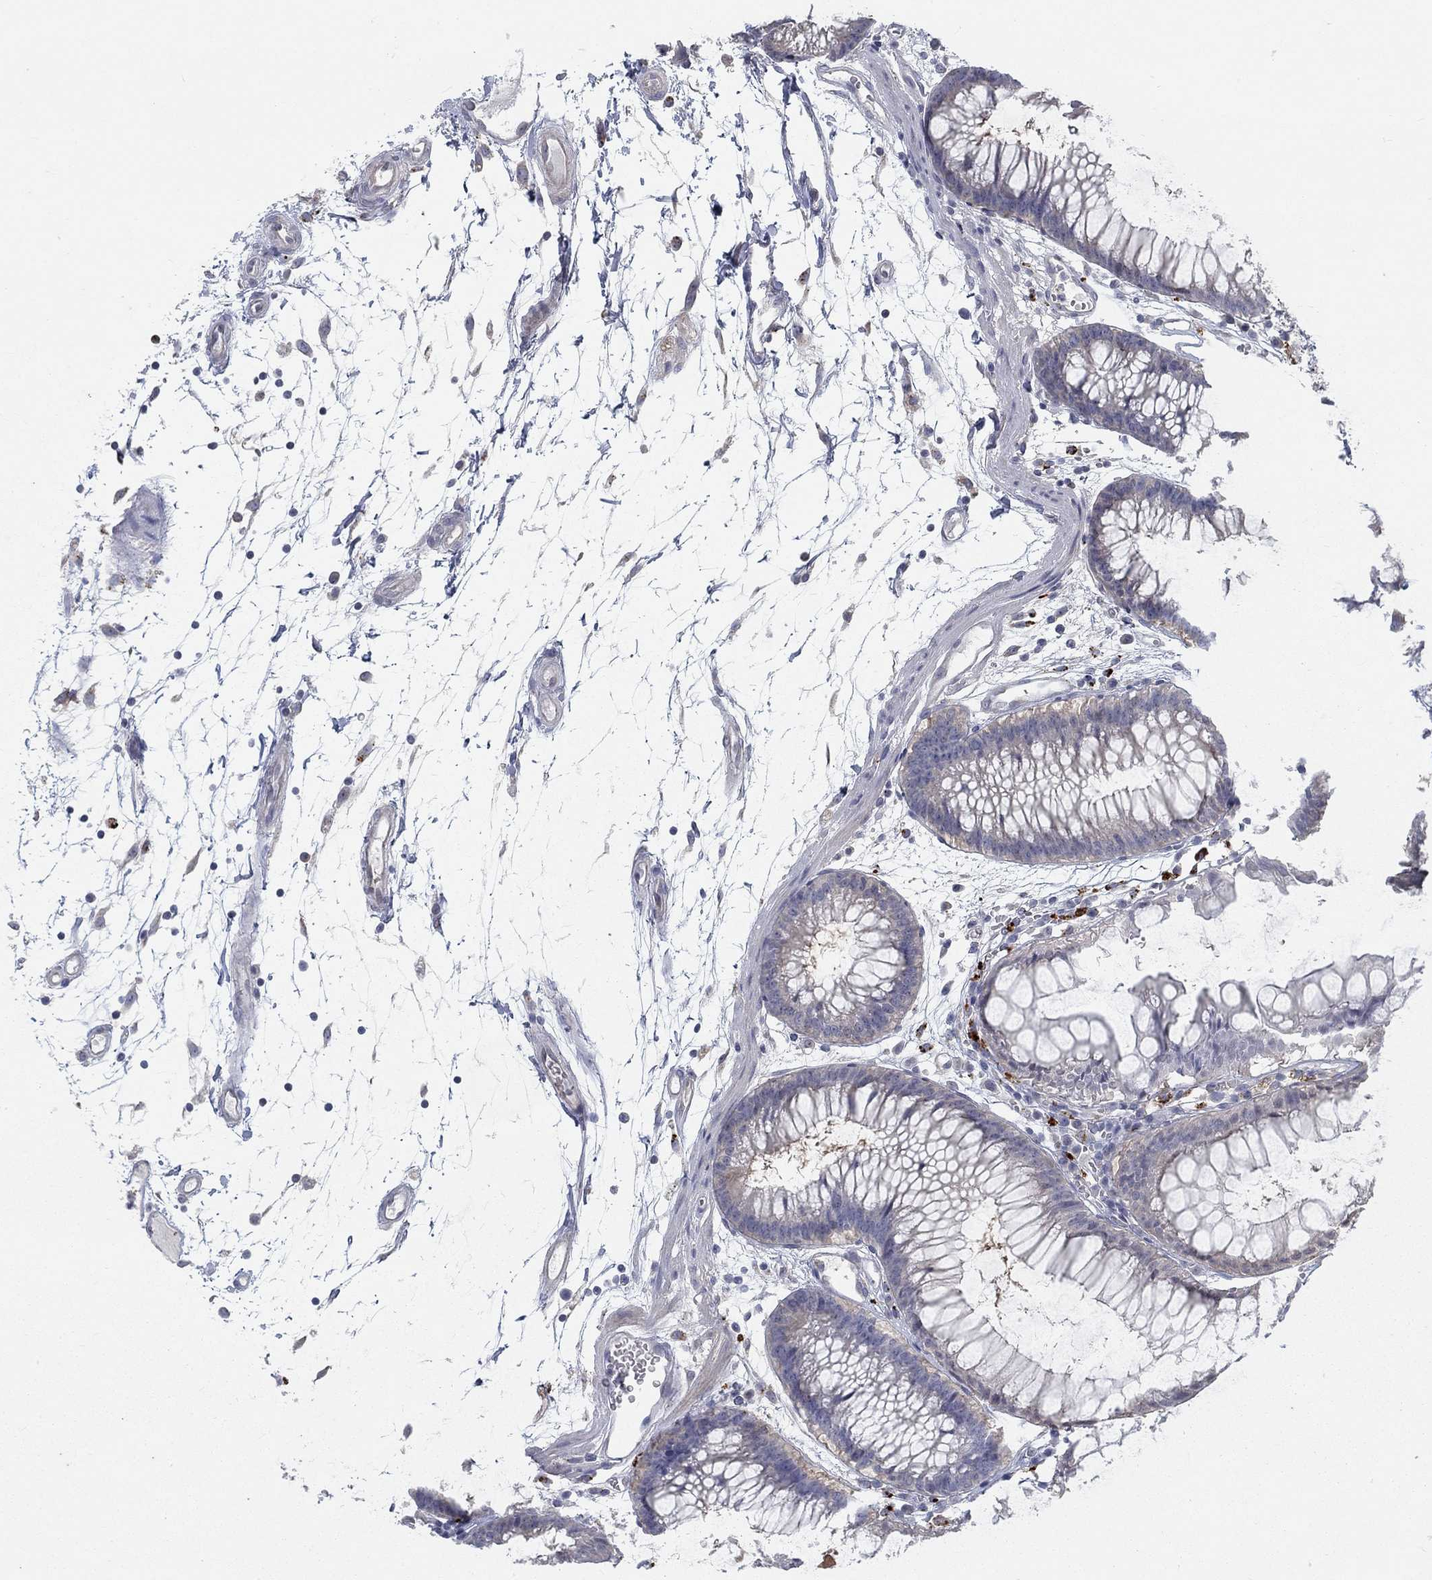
{"staining": {"intensity": "negative", "quantity": "none", "location": "none"}, "tissue": "colon", "cell_type": "Endothelial cells", "image_type": "normal", "snomed": [{"axis": "morphology", "description": "Normal tissue, NOS"}, {"axis": "morphology", "description": "Adenocarcinoma, NOS"}, {"axis": "topography", "description": "Colon"}], "caption": "There is no significant staining in endothelial cells of colon. (Brightfield microscopy of DAB immunohistochemistry at high magnification).", "gene": "MTSS2", "patient": {"sex": "male", "age": 65}}